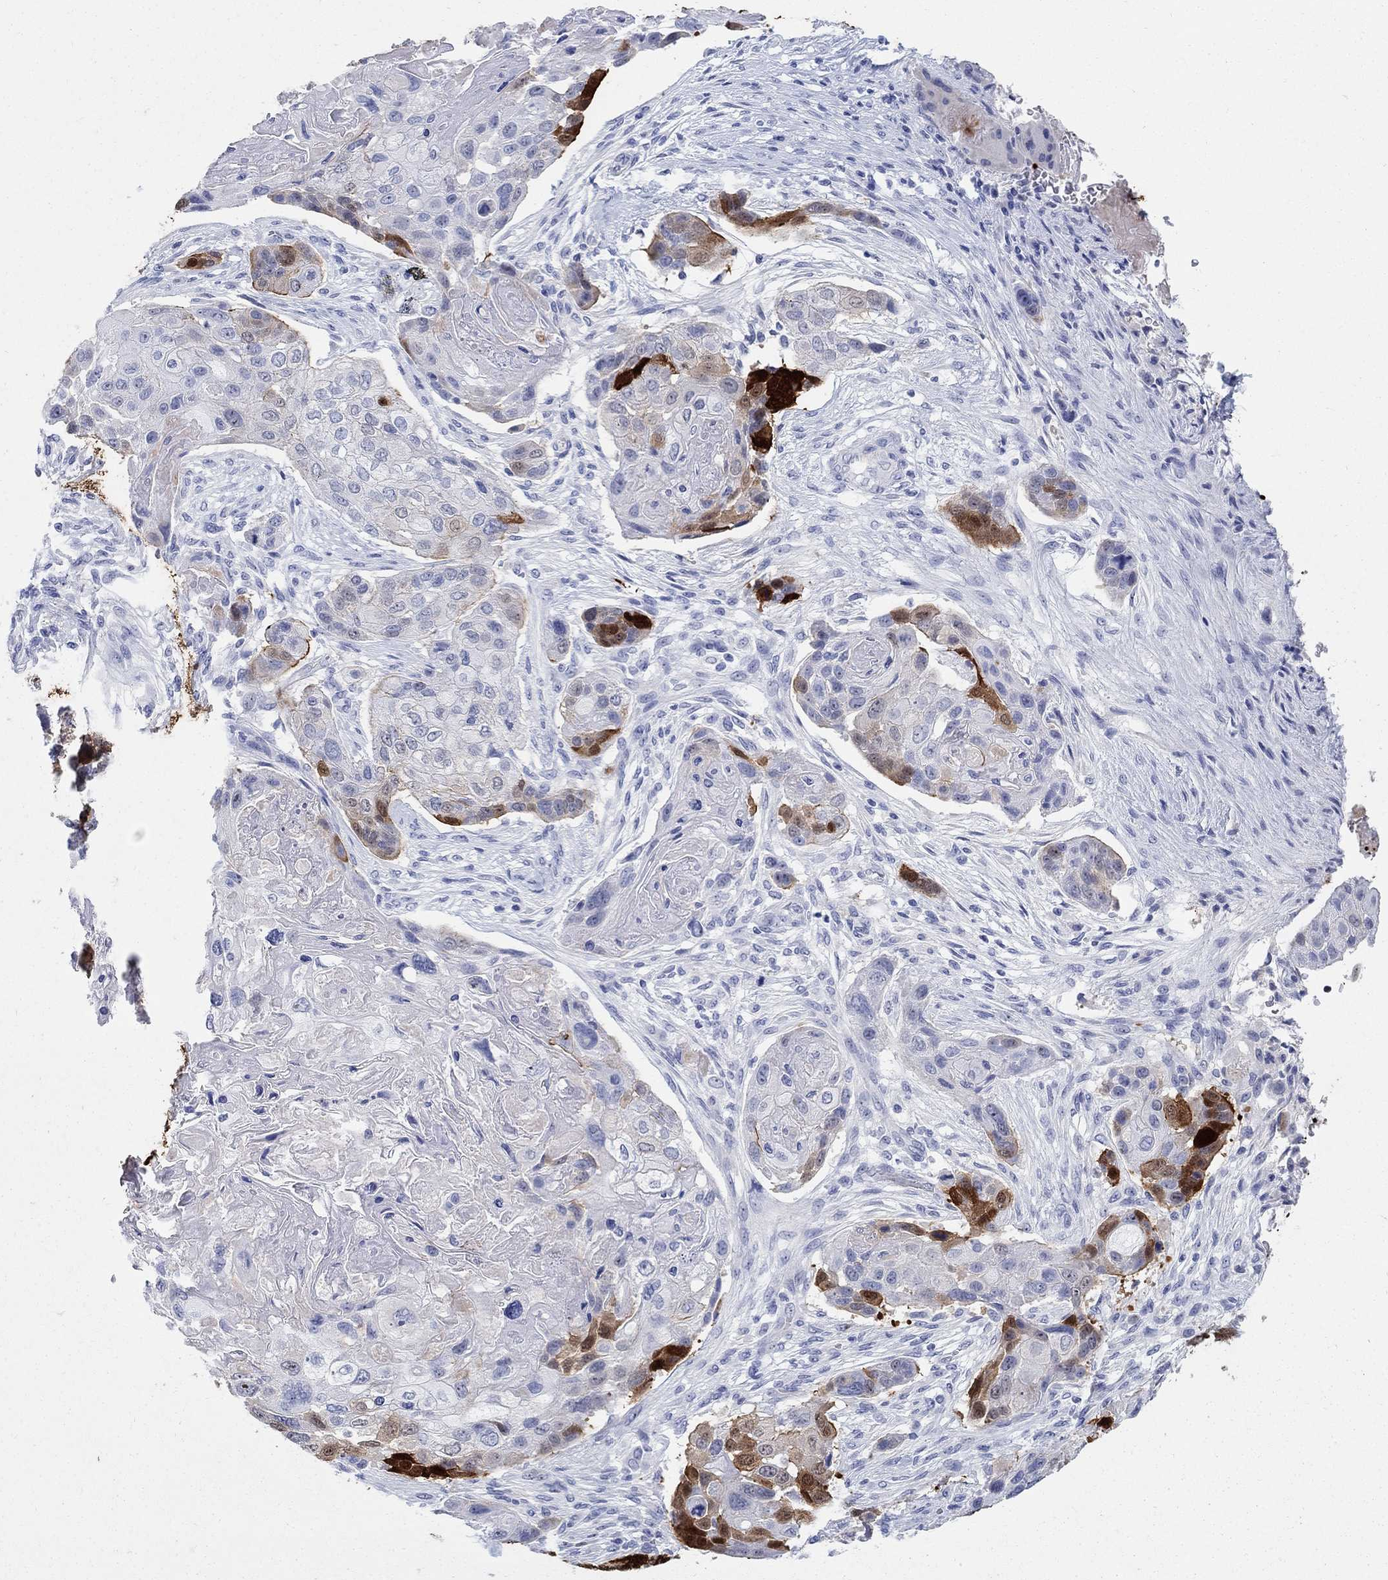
{"staining": {"intensity": "strong", "quantity": "25%-75%", "location": "cytoplasmic/membranous,nuclear"}, "tissue": "lung cancer", "cell_type": "Tumor cells", "image_type": "cancer", "snomed": [{"axis": "morphology", "description": "Normal tissue, NOS"}, {"axis": "morphology", "description": "Squamous cell carcinoma, NOS"}, {"axis": "topography", "description": "Bronchus"}, {"axis": "topography", "description": "Lung"}], "caption": "Protein staining of lung cancer (squamous cell carcinoma) tissue displays strong cytoplasmic/membranous and nuclear positivity in about 25%-75% of tumor cells. The staining was performed using DAB to visualize the protein expression in brown, while the nuclei were stained in blue with hematoxylin (Magnification: 20x).", "gene": "AKR1C2", "patient": {"sex": "male", "age": 69}}